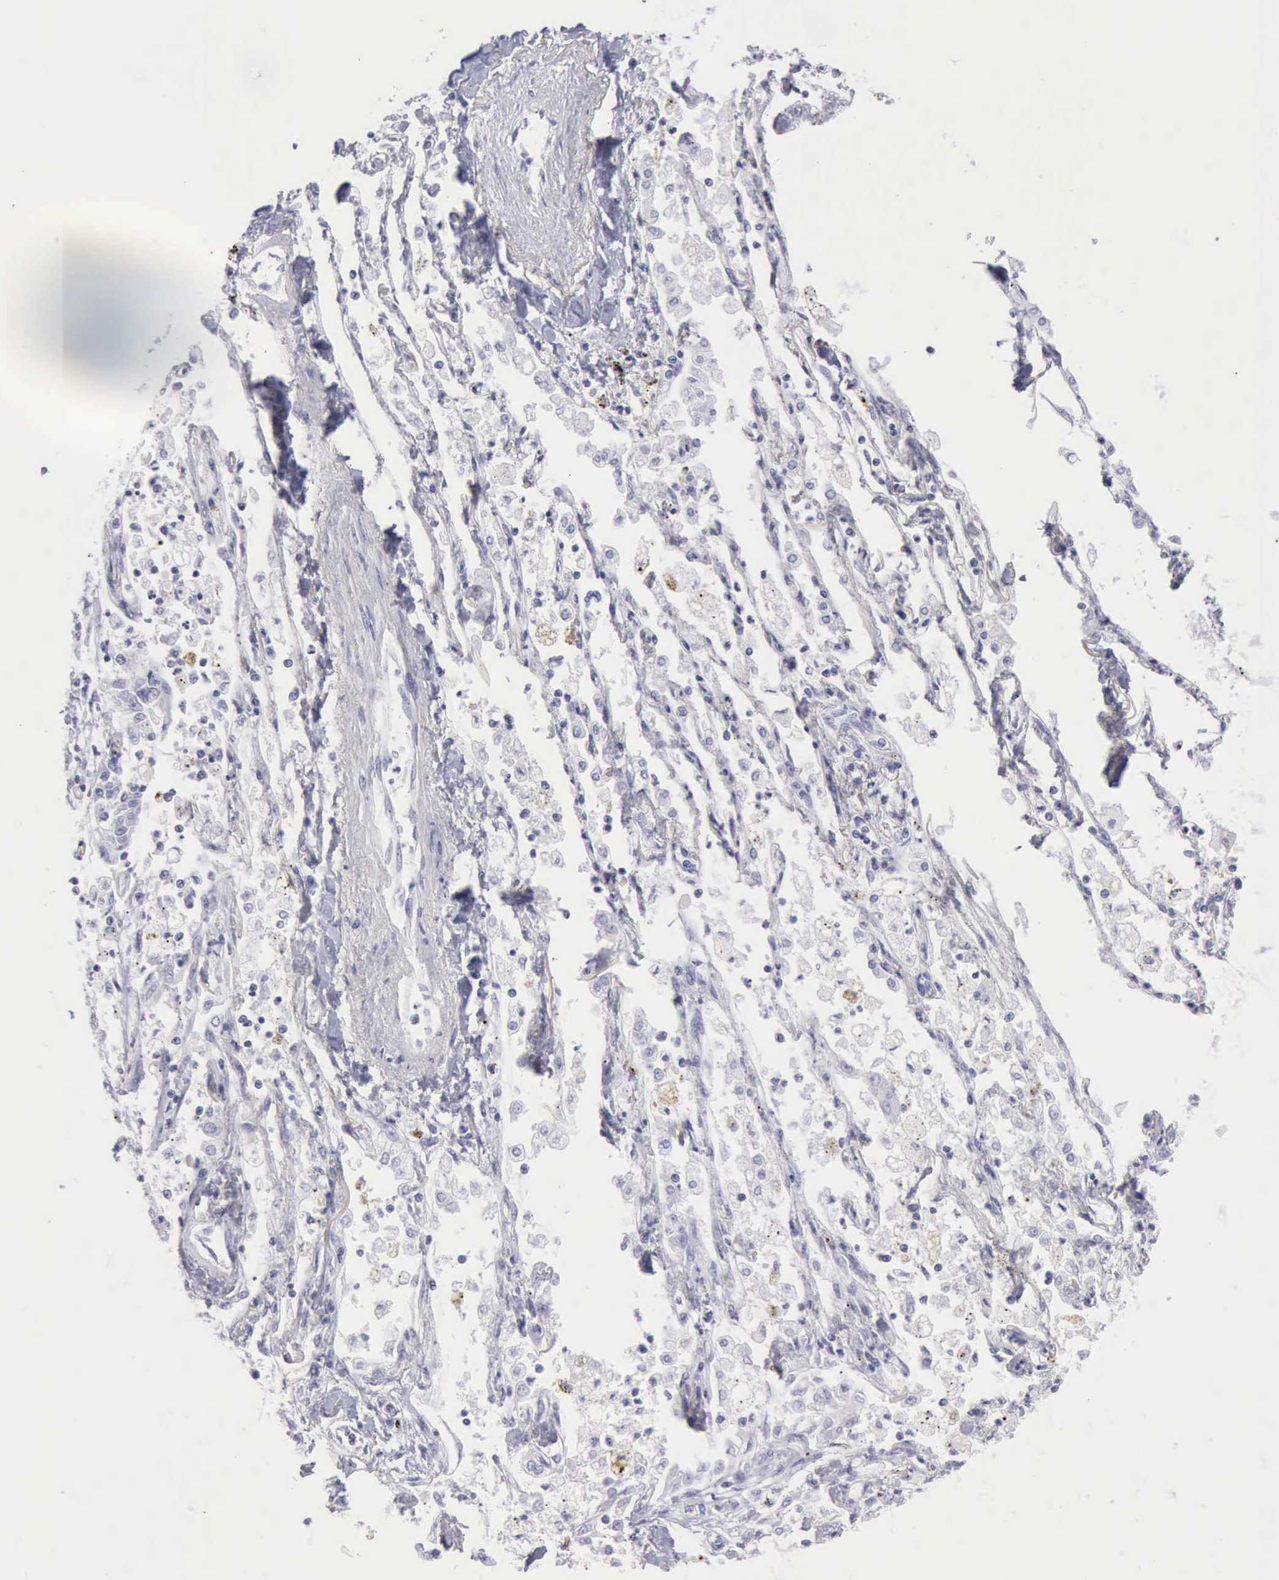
{"staining": {"intensity": "negative", "quantity": "none", "location": "none"}, "tissue": "lung cancer", "cell_type": "Tumor cells", "image_type": "cancer", "snomed": [{"axis": "morphology", "description": "Squamous cell carcinoma, NOS"}, {"axis": "topography", "description": "Lung"}], "caption": "Immunohistochemistry (IHC) of human lung cancer (squamous cell carcinoma) displays no staining in tumor cells.", "gene": "NCAM1", "patient": {"sex": "male", "age": 75}}